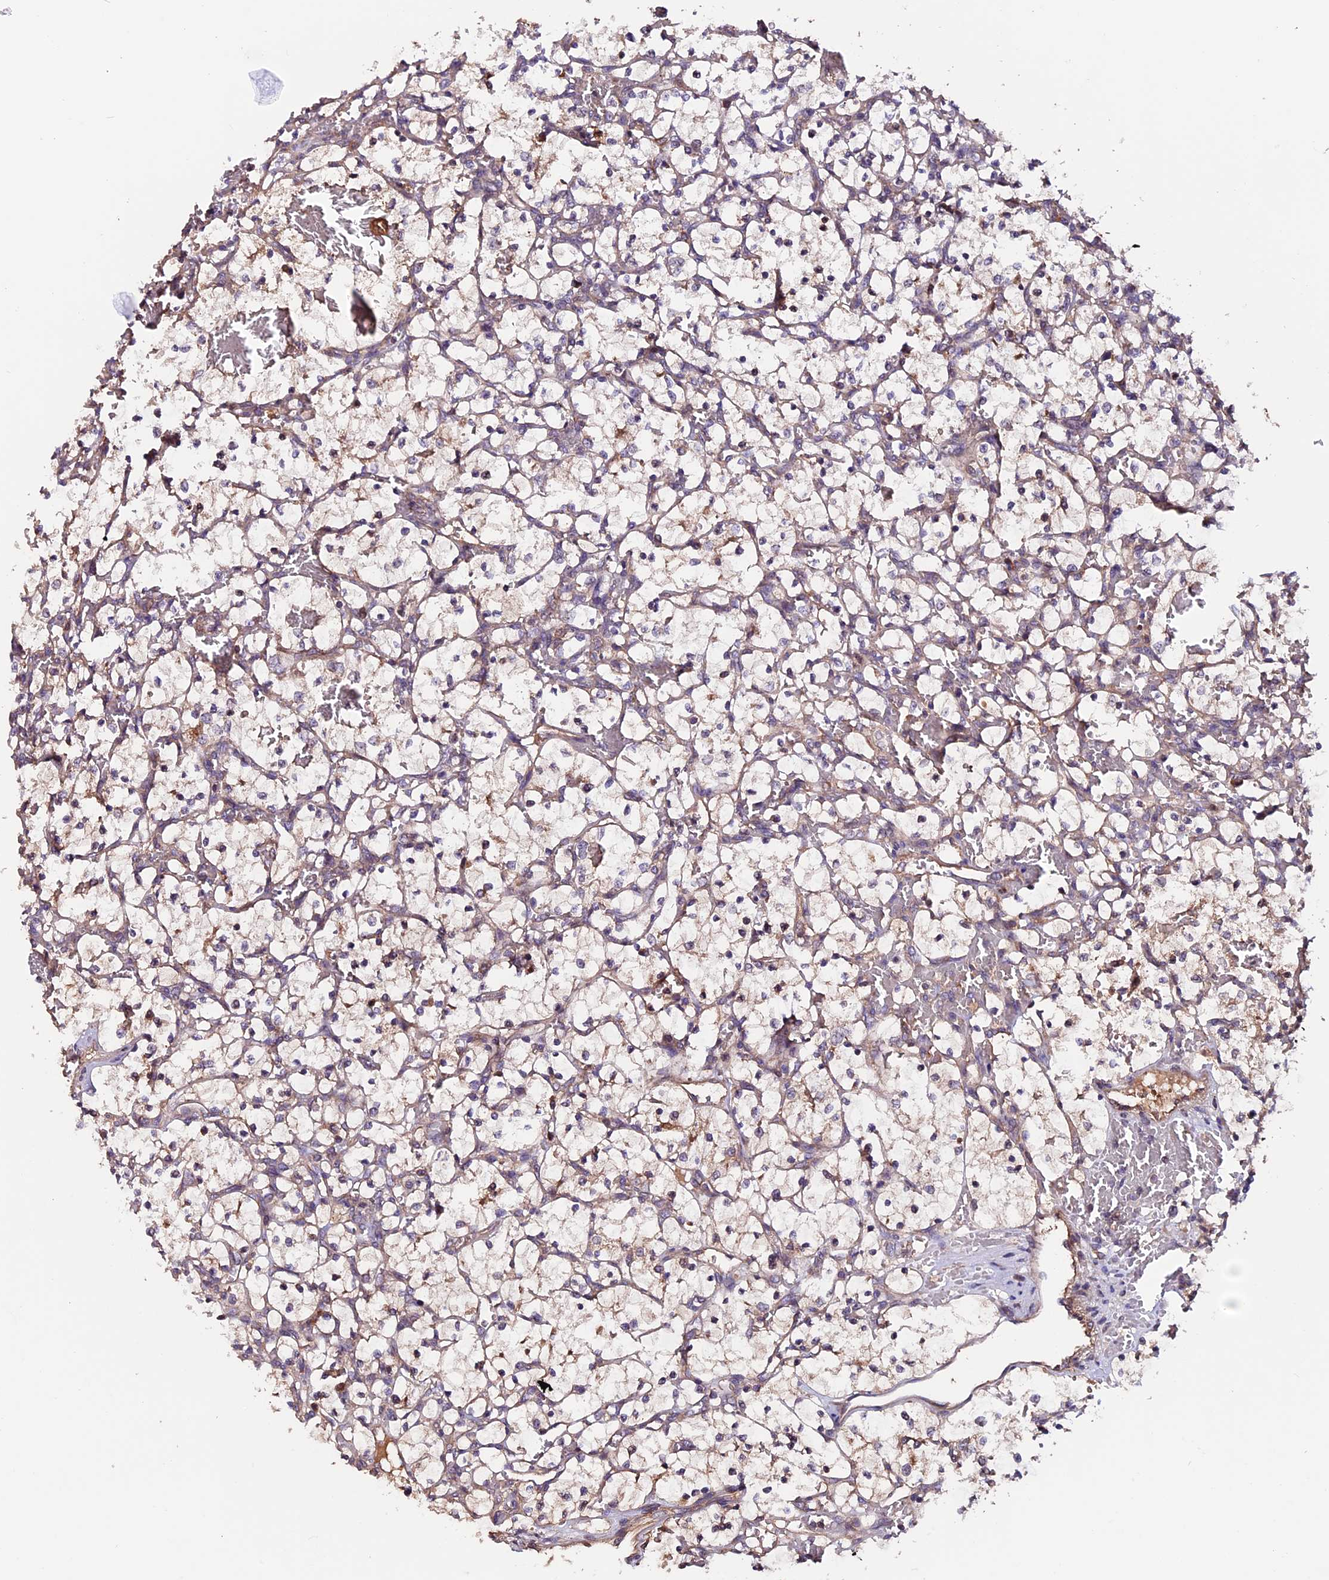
{"staining": {"intensity": "negative", "quantity": "none", "location": "none"}, "tissue": "renal cancer", "cell_type": "Tumor cells", "image_type": "cancer", "snomed": [{"axis": "morphology", "description": "Adenocarcinoma, NOS"}, {"axis": "topography", "description": "Kidney"}], "caption": "The image reveals no significant expression in tumor cells of renal cancer (adenocarcinoma).", "gene": "ZNF598", "patient": {"sex": "female", "age": 69}}